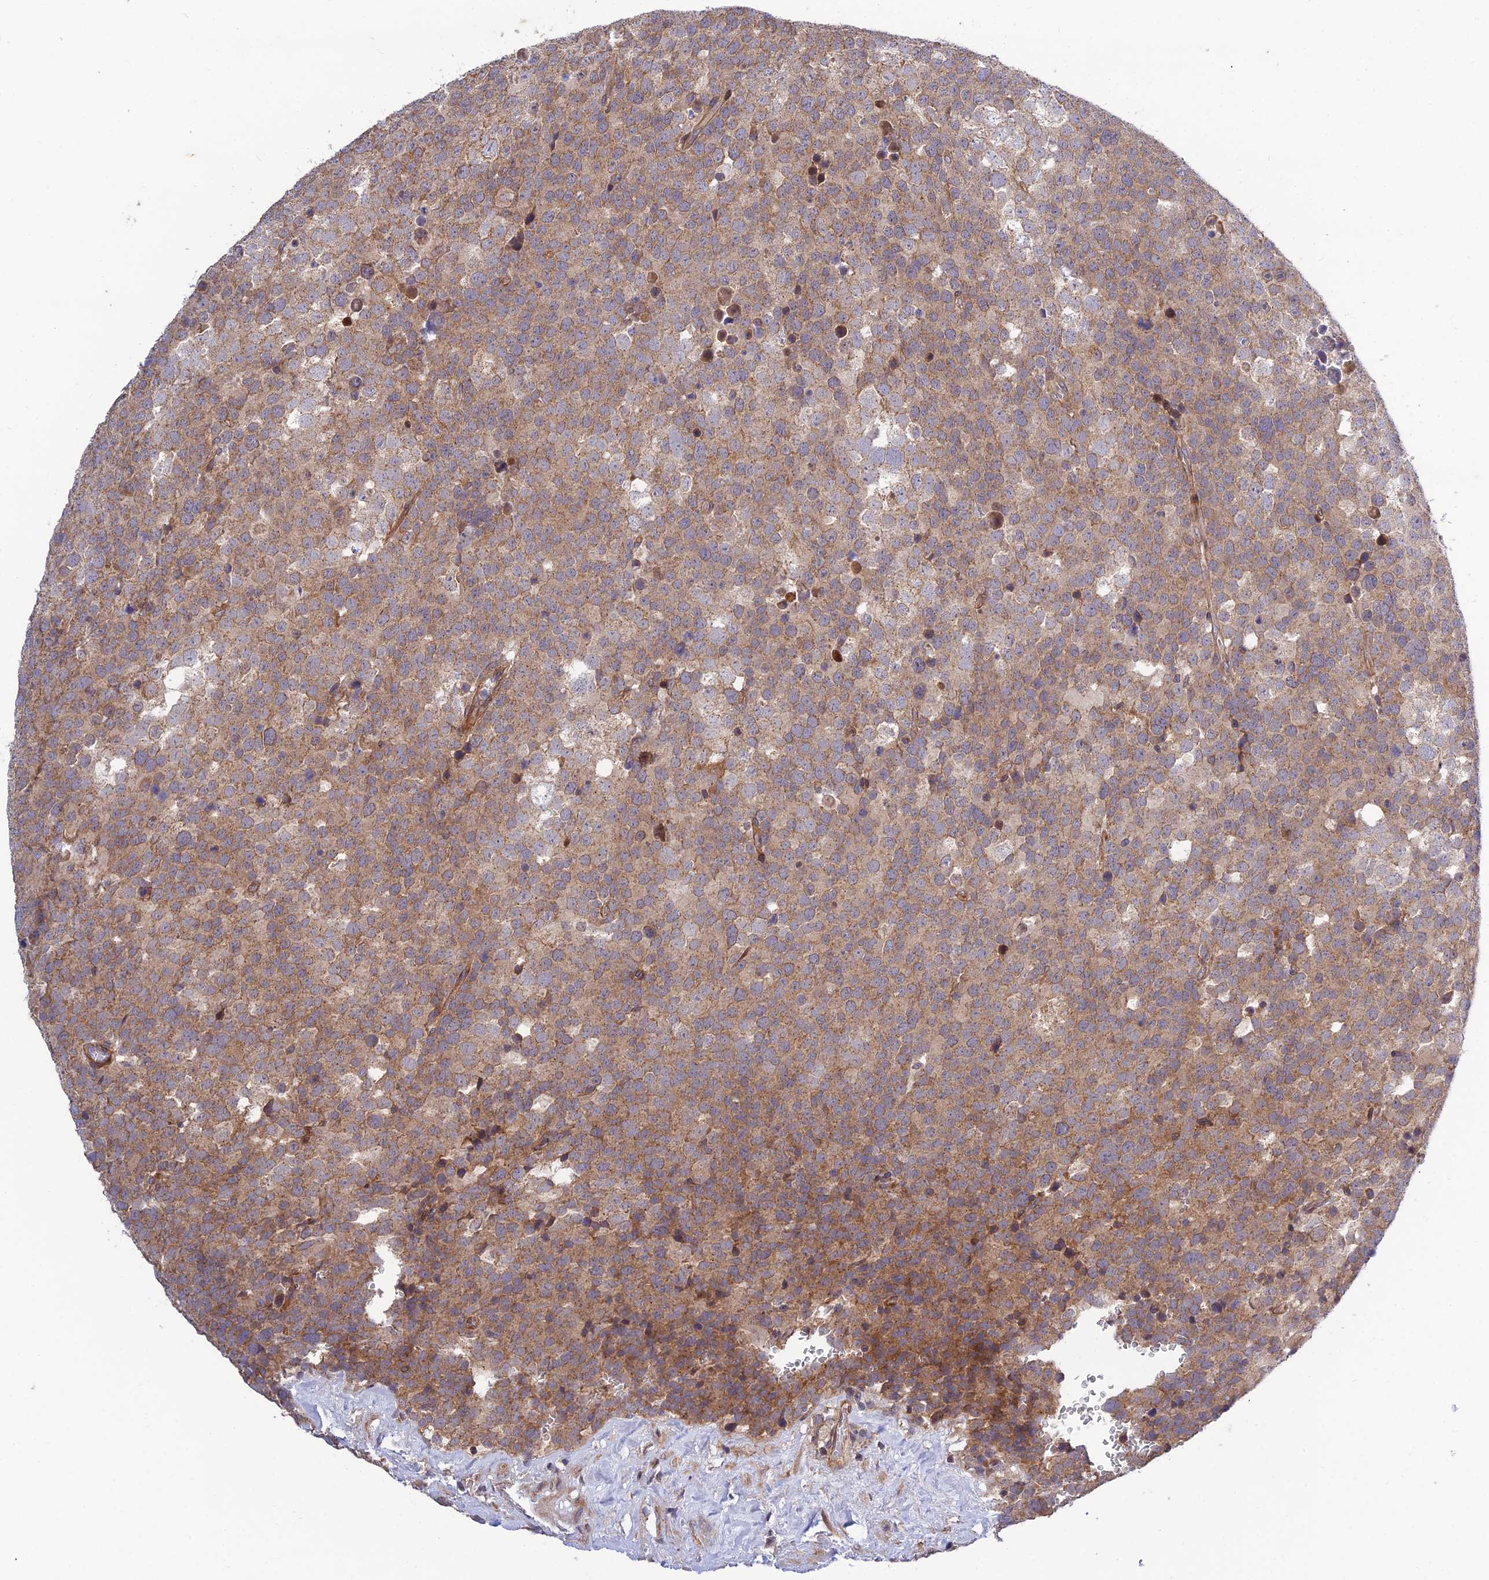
{"staining": {"intensity": "weak", "quantity": ">75%", "location": "cytoplasmic/membranous"}, "tissue": "testis cancer", "cell_type": "Tumor cells", "image_type": "cancer", "snomed": [{"axis": "morphology", "description": "Seminoma, NOS"}, {"axis": "topography", "description": "Testis"}], "caption": "A histopathology image showing weak cytoplasmic/membranous staining in about >75% of tumor cells in testis cancer, as visualized by brown immunohistochemical staining.", "gene": "PLEKHG2", "patient": {"sex": "male", "age": 71}}